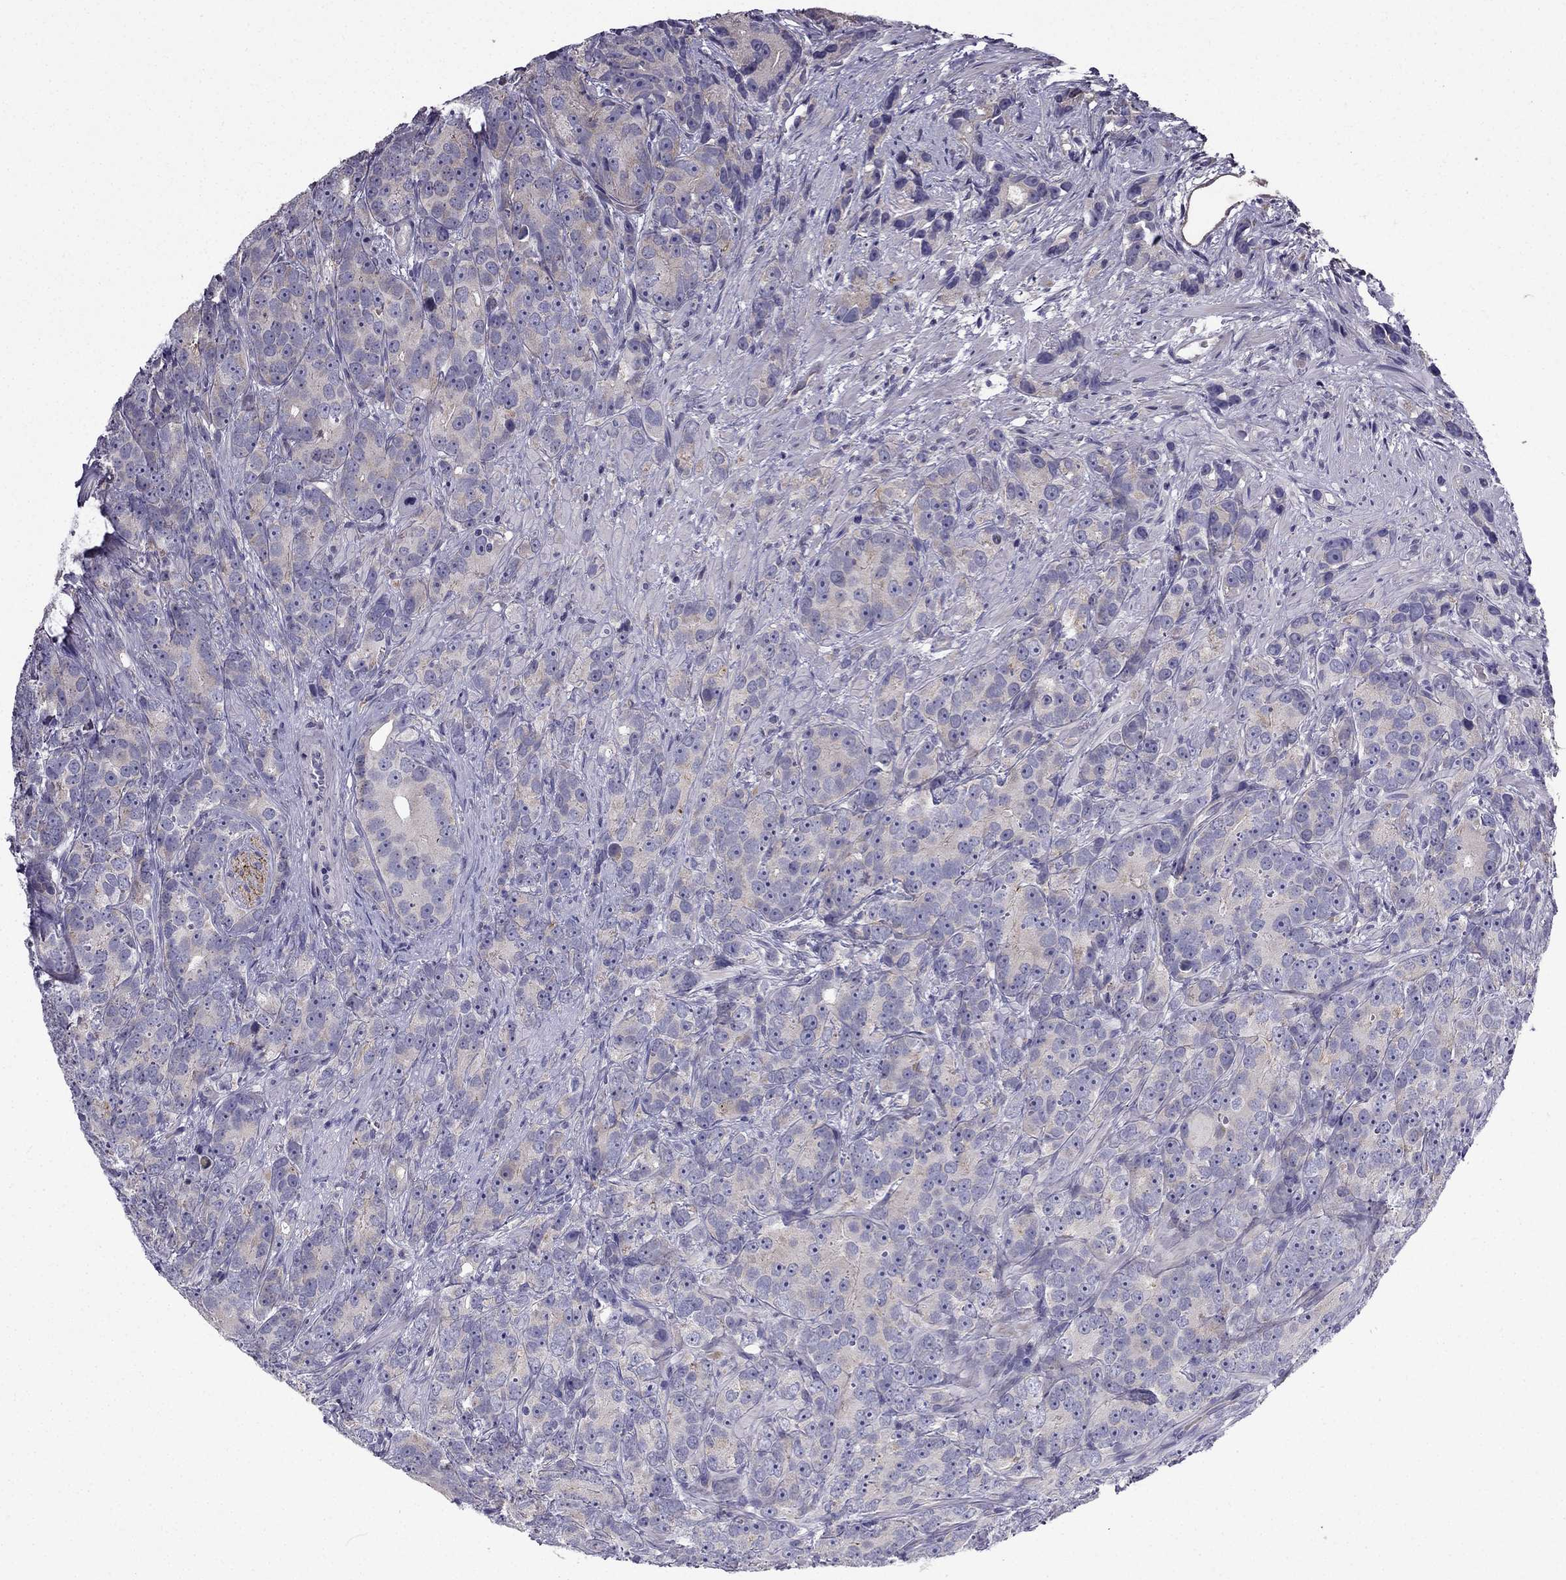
{"staining": {"intensity": "weak", "quantity": ">75%", "location": "cytoplasmic/membranous"}, "tissue": "prostate cancer", "cell_type": "Tumor cells", "image_type": "cancer", "snomed": [{"axis": "morphology", "description": "Adenocarcinoma, High grade"}, {"axis": "topography", "description": "Prostate"}], "caption": "This photomicrograph demonstrates prostate cancer (adenocarcinoma (high-grade)) stained with IHC to label a protein in brown. The cytoplasmic/membranous of tumor cells show weak positivity for the protein. Nuclei are counter-stained blue.", "gene": "SLC6A2", "patient": {"sex": "male", "age": 90}}